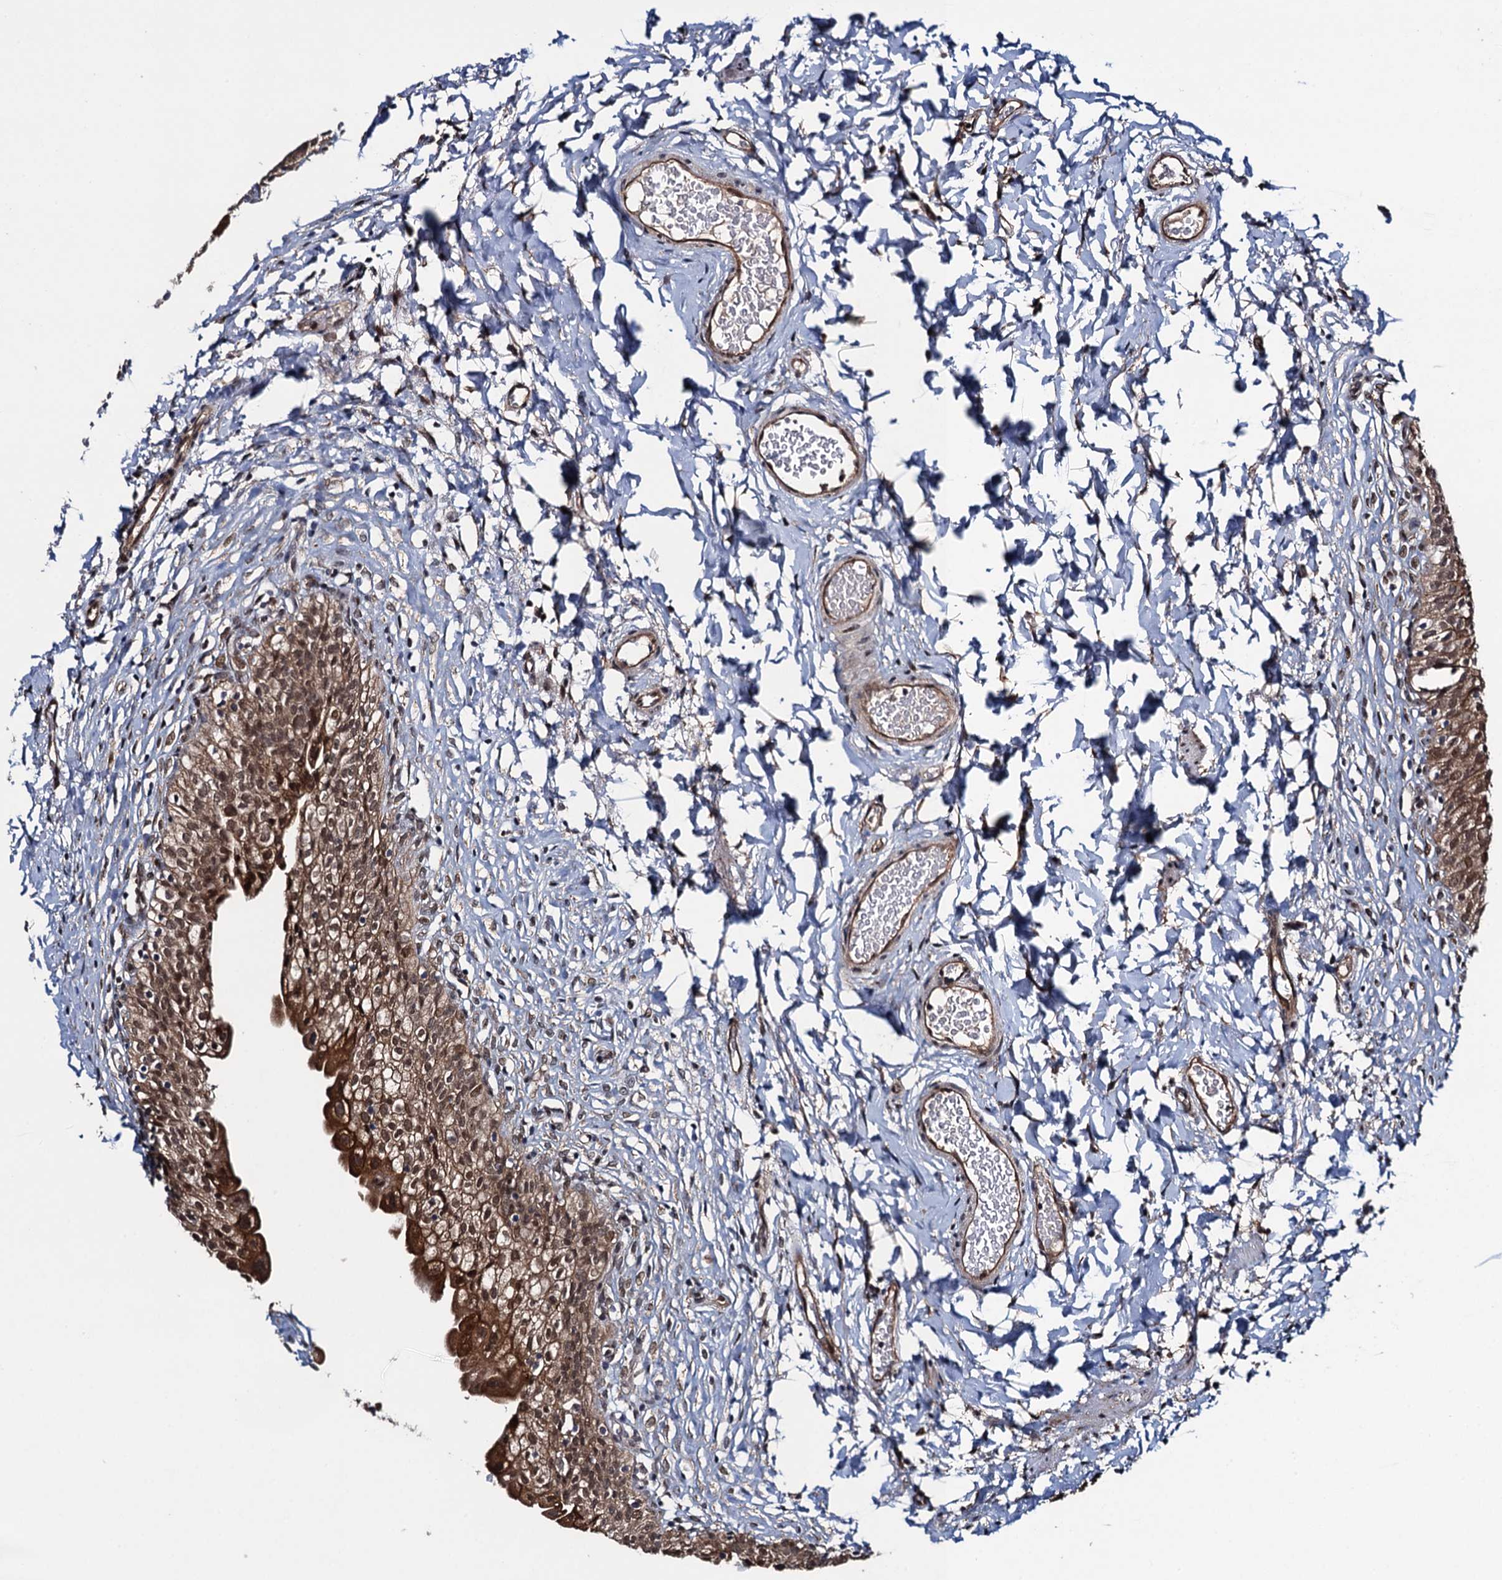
{"staining": {"intensity": "strong", "quantity": ">75%", "location": "cytoplasmic/membranous,nuclear"}, "tissue": "urinary bladder", "cell_type": "Urothelial cells", "image_type": "normal", "snomed": [{"axis": "morphology", "description": "Normal tissue, NOS"}, {"axis": "topography", "description": "Urinary bladder"}], "caption": "IHC histopathology image of unremarkable human urinary bladder stained for a protein (brown), which shows high levels of strong cytoplasmic/membranous,nuclear expression in about >75% of urothelial cells.", "gene": "EVX2", "patient": {"sex": "male", "age": 55}}